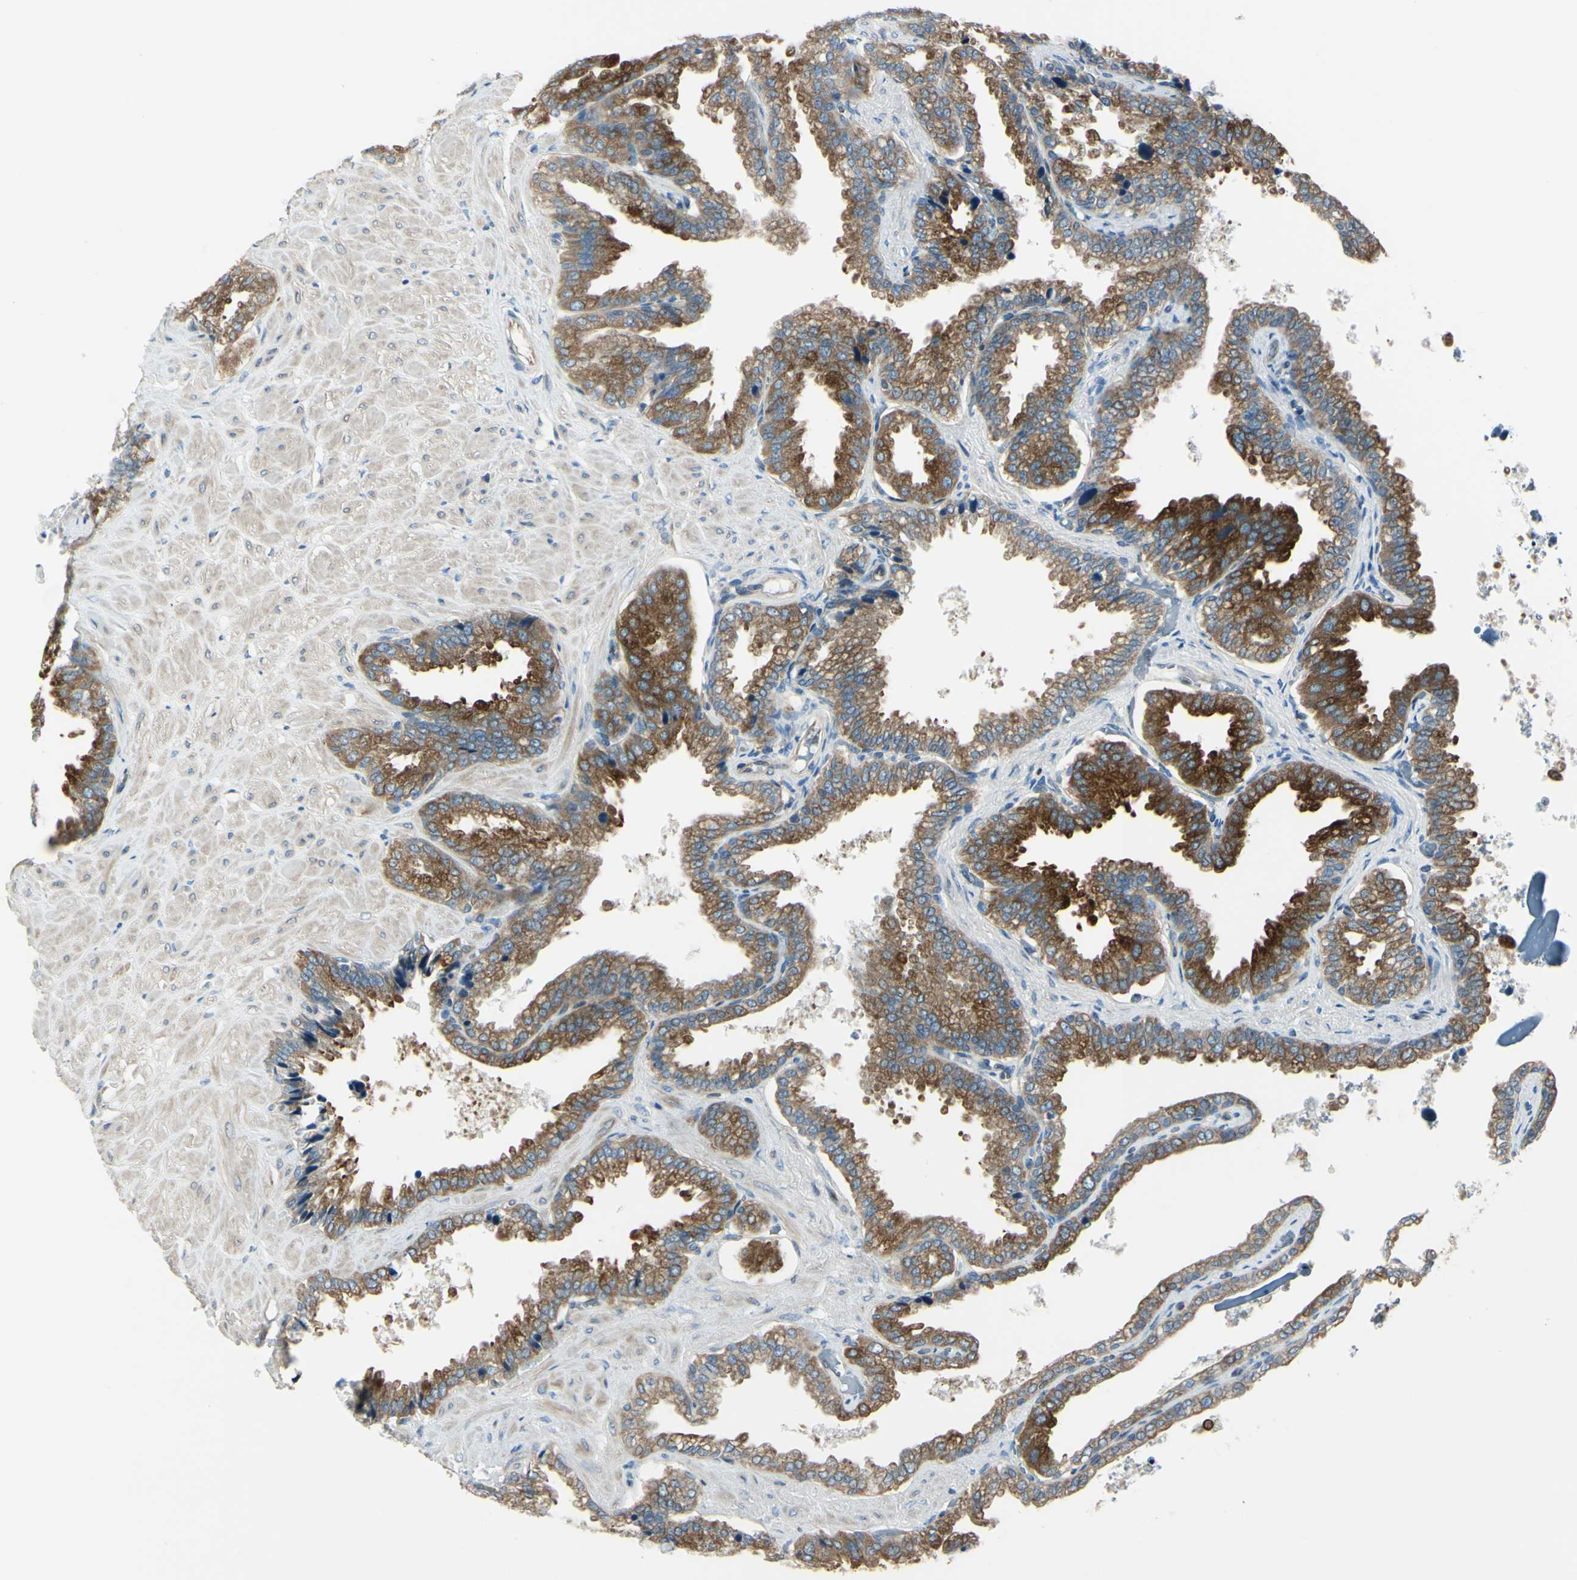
{"staining": {"intensity": "moderate", "quantity": ">75%", "location": "cytoplasmic/membranous"}, "tissue": "seminal vesicle", "cell_type": "Glandular cells", "image_type": "normal", "snomed": [{"axis": "morphology", "description": "Normal tissue, NOS"}, {"axis": "topography", "description": "Seminal veicle"}], "caption": "Immunohistochemistry of normal seminal vesicle reveals medium levels of moderate cytoplasmic/membranous expression in approximately >75% of glandular cells.", "gene": "SELENOS", "patient": {"sex": "male", "age": 46}}